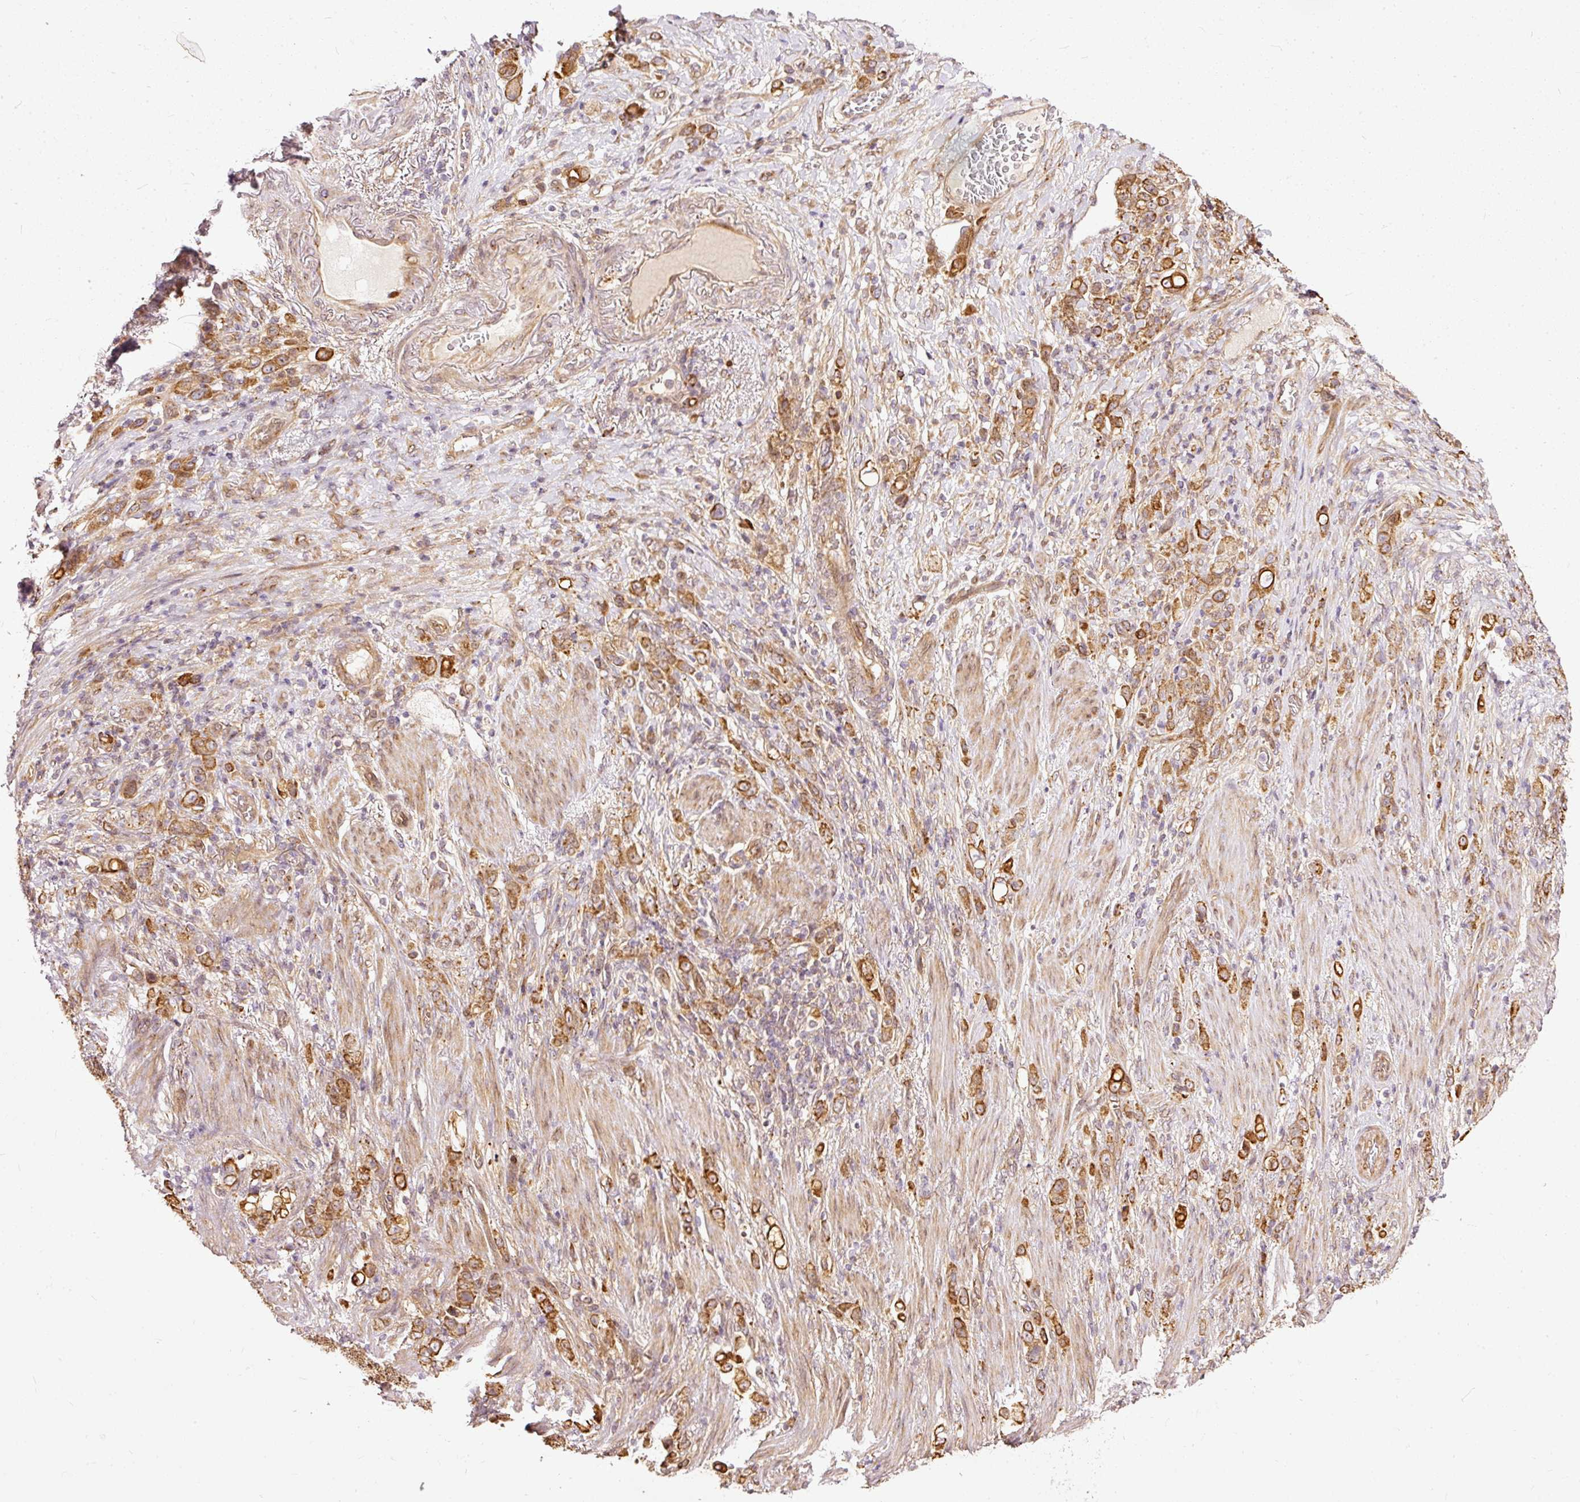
{"staining": {"intensity": "strong", "quantity": ">75%", "location": "cytoplasmic/membranous"}, "tissue": "stomach cancer", "cell_type": "Tumor cells", "image_type": "cancer", "snomed": [{"axis": "morphology", "description": "Adenocarcinoma, NOS"}, {"axis": "topography", "description": "Stomach"}], "caption": "A photomicrograph showing strong cytoplasmic/membranous staining in approximately >75% of tumor cells in stomach cancer (adenocarcinoma), as visualized by brown immunohistochemical staining.", "gene": "MIF4GD", "patient": {"sex": "female", "age": 79}}